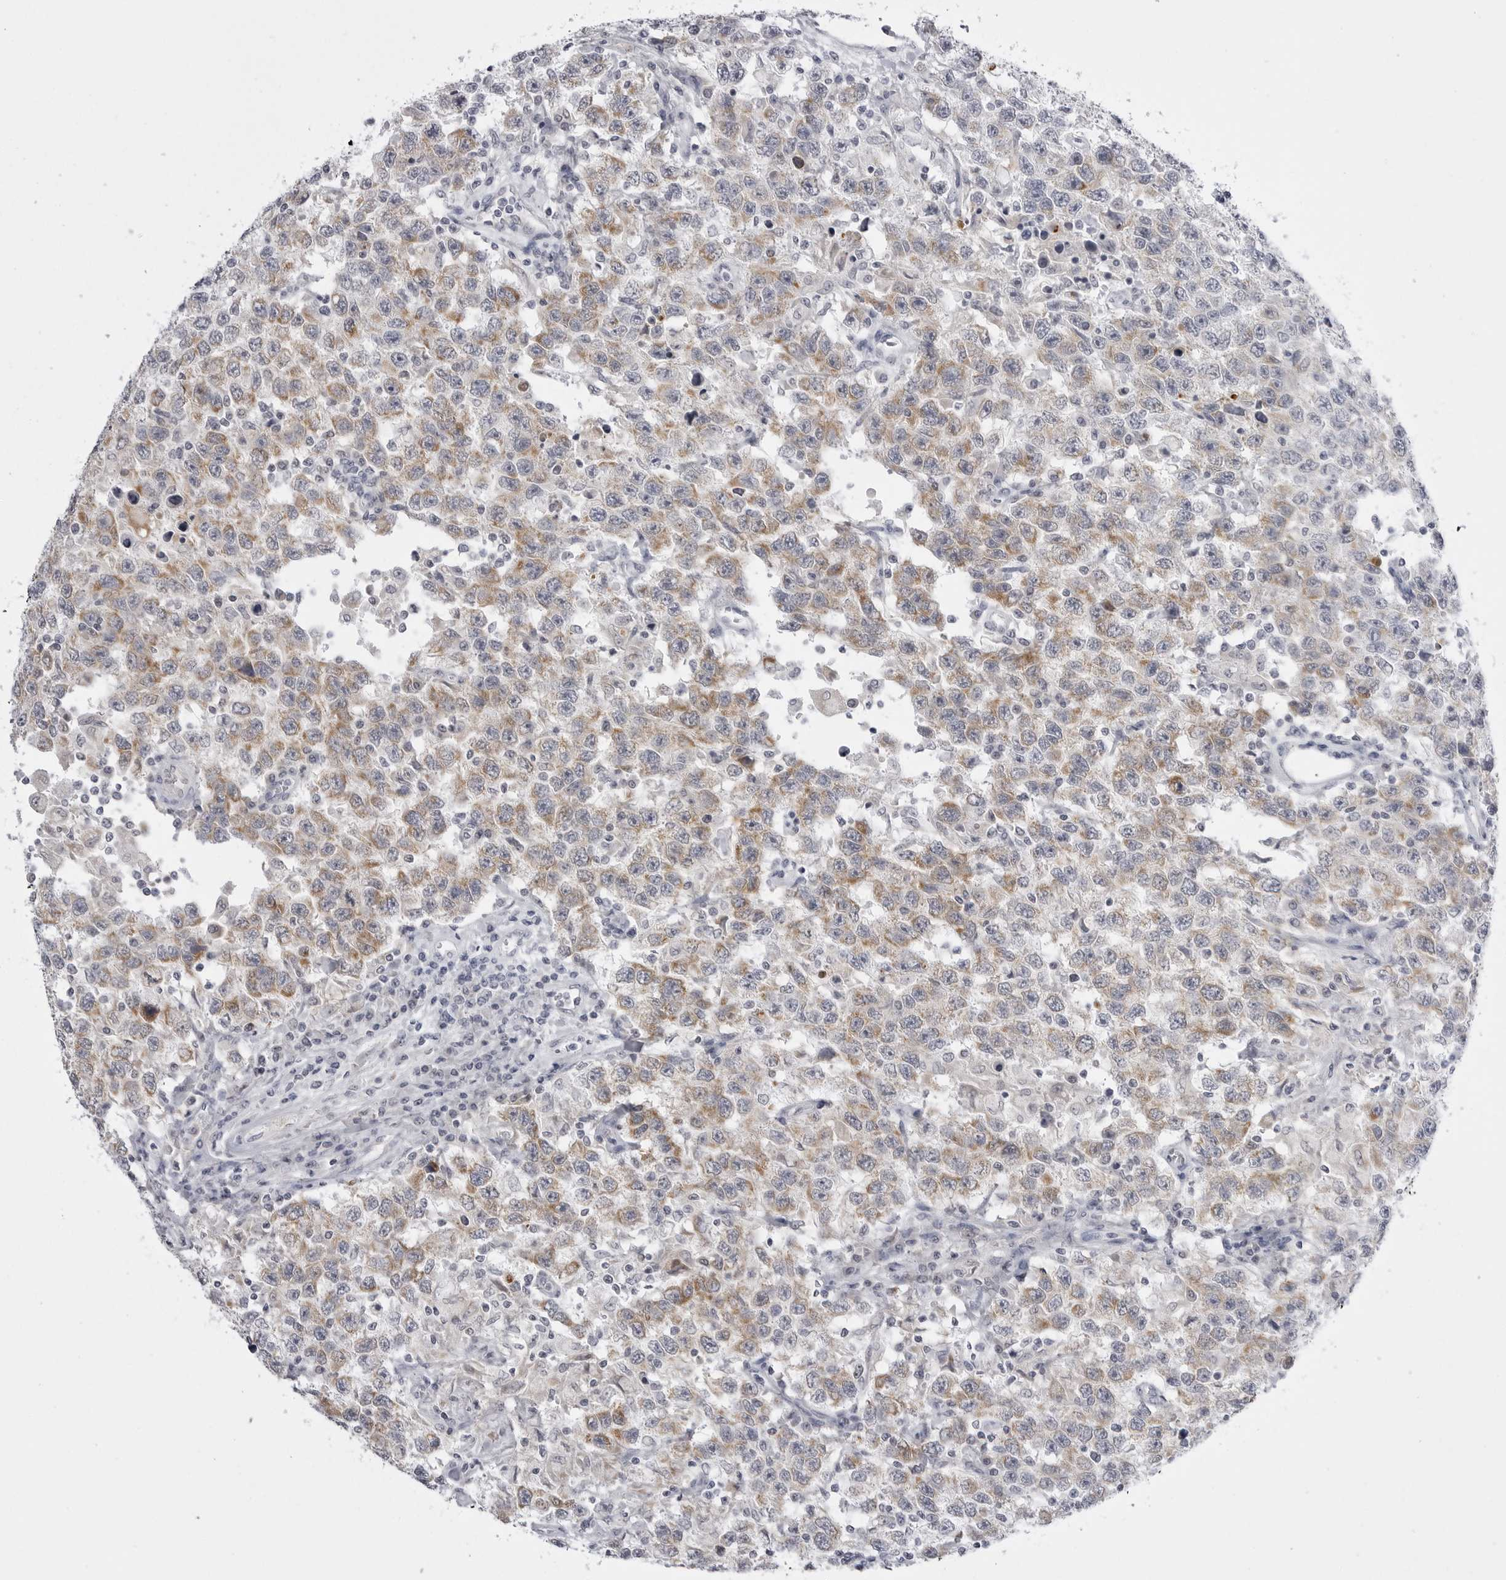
{"staining": {"intensity": "weak", "quantity": ">75%", "location": "cytoplasmic/membranous"}, "tissue": "testis cancer", "cell_type": "Tumor cells", "image_type": "cancer", "snomed": [{"axis": "morphology", "description": "Seminoma, NOS"}, {"axis": "topography", "description": "Testis"}], "caption": "Testis cancer (seminoma) stained for a protein shows weak cytoplasmic/membranous positivity in tumor cells. The staining was performed using DAB, with brown indicating positive protein expression. Nuclei are stained blue with hematoxylin.", "gene": "TUFM", "patient": {"sex": "male", "age": 41}}